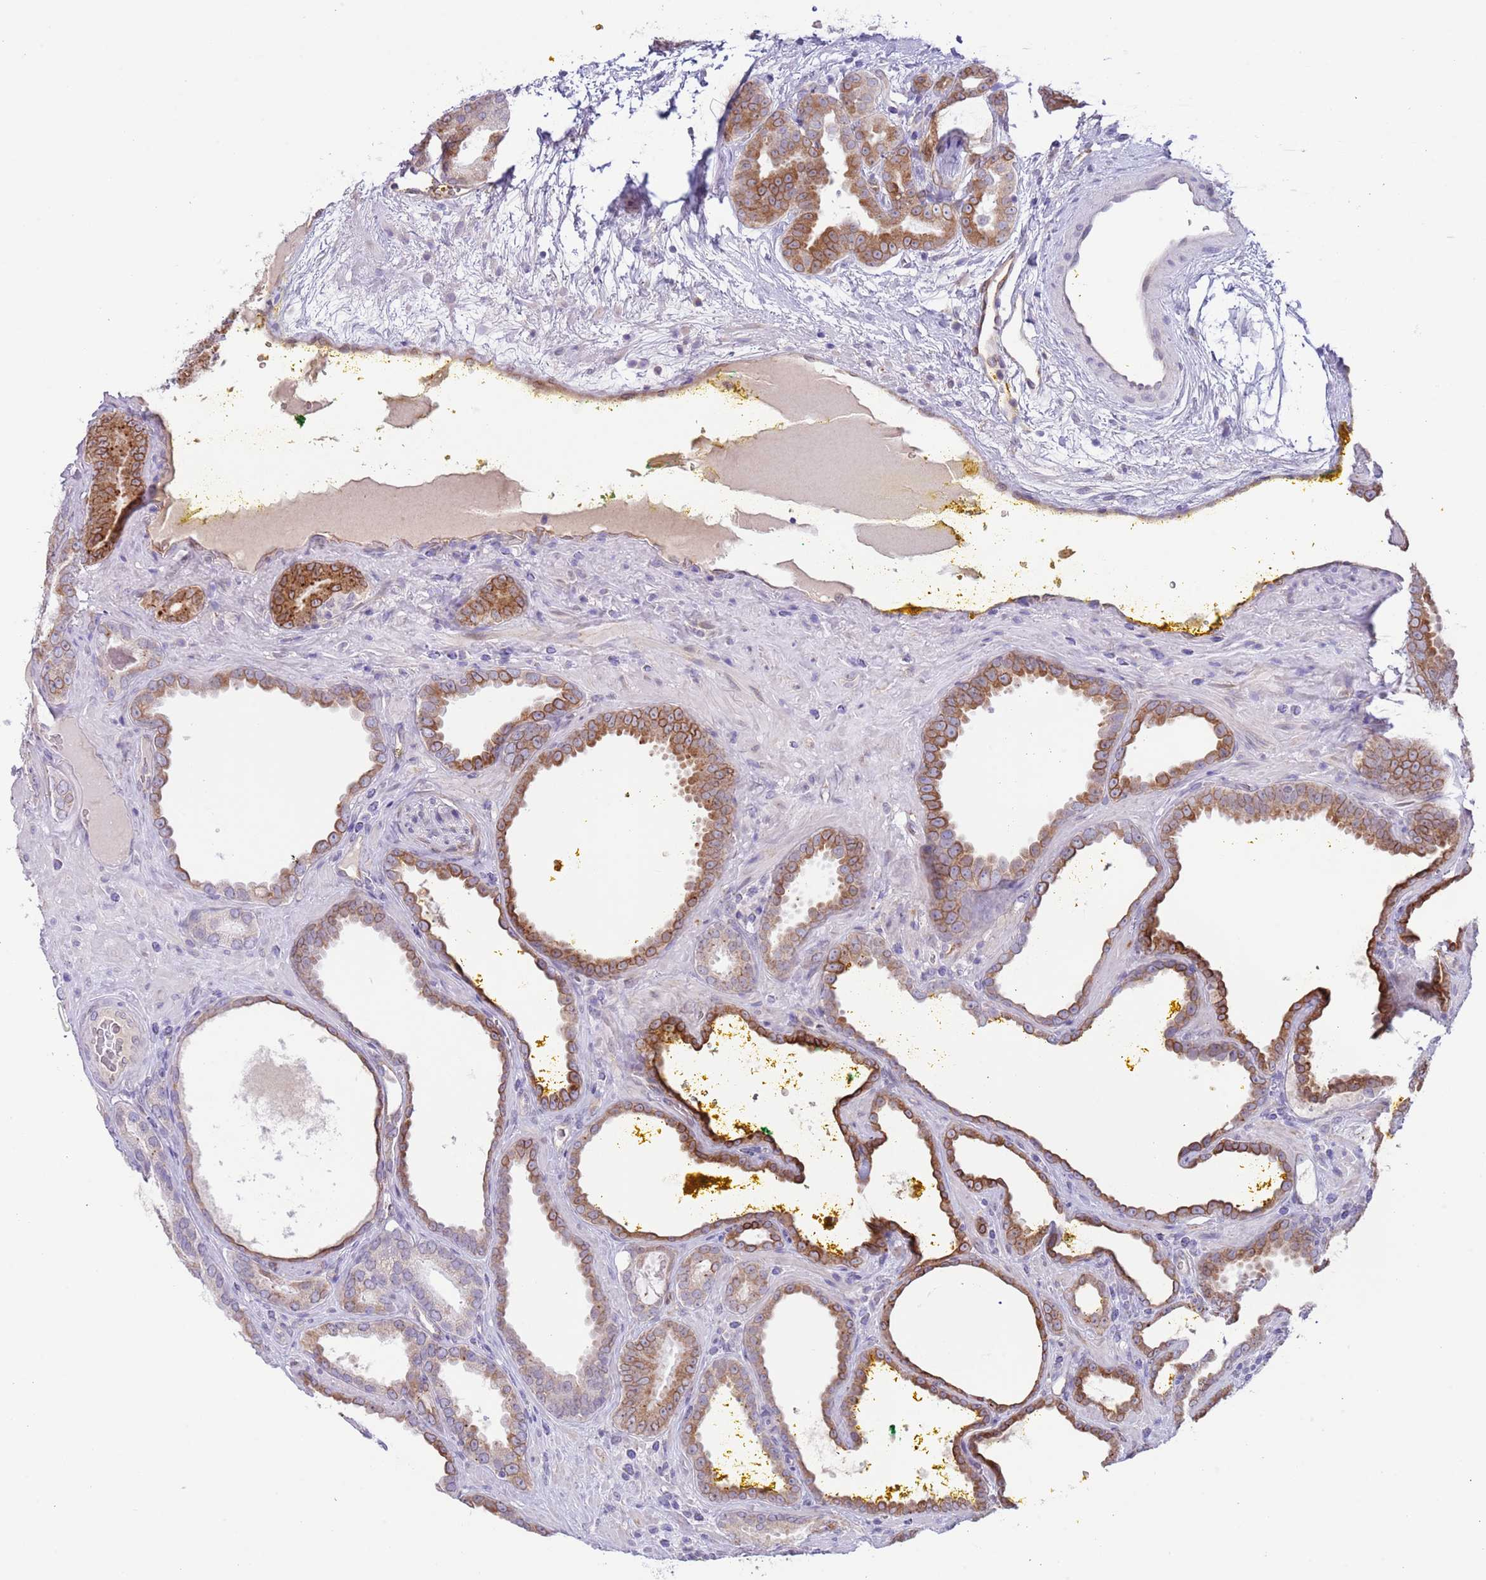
{"staining": {"intensity": "moderate", "quantity": ">75%", "location": "cytoplasmic/membranous"}, "tissue": "prostate cancer", "cell_type": "Tumor cells", "image_type": "cancer", "snomed": [{"axis": "morphology", "description": "Adenocarcinoma, High grade"}, {"axis": "topography", "description": "Prostate"}], "caption": "Moderate cytoplasmic/membranous protein staining is identified in about >75% of tumor cells in prostate adenocarcinoma (high-grade).", "gene": "EBPL", "patient": {"sex": "male", "age": 72}}